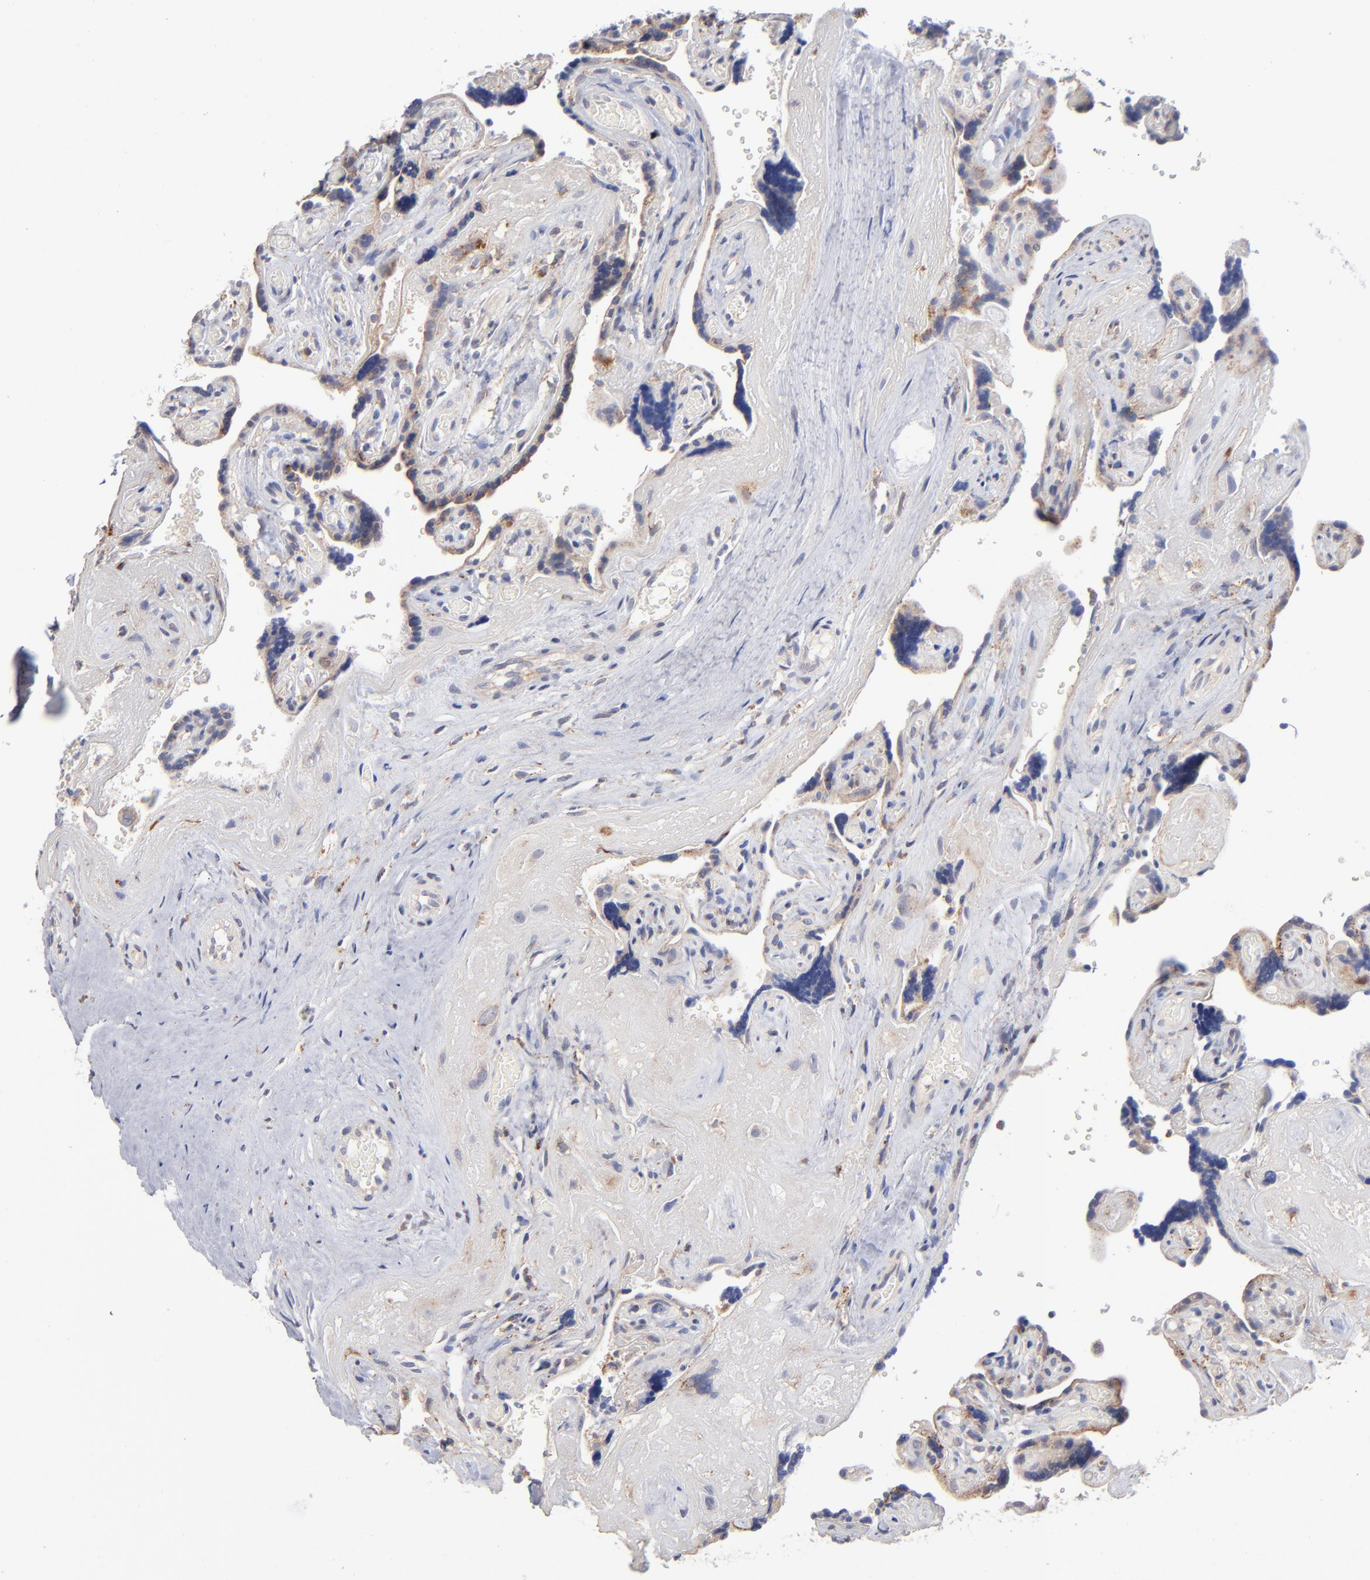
{"staining": {"intensity": "moderate", "quantity": ">75%", "location": "cytoplasmic/membranous,nuclear"}, "tissue": "placenta", "cell_type": "Trophoblastic cells", "image_type": "normal", "snomed": [{"axis": "morphology", "description": "Normal tissue, NOS"}, {"axis": "topography", "description": "Placenta"}], "caption": "Trophoblastic cells display moderate cytoplasmic/membranous,nuclear positivity in approximately >75% of cells in unremarkable placenta.", "gene": "RRAGA", "patient": {"sex": "female", "age": 30}}